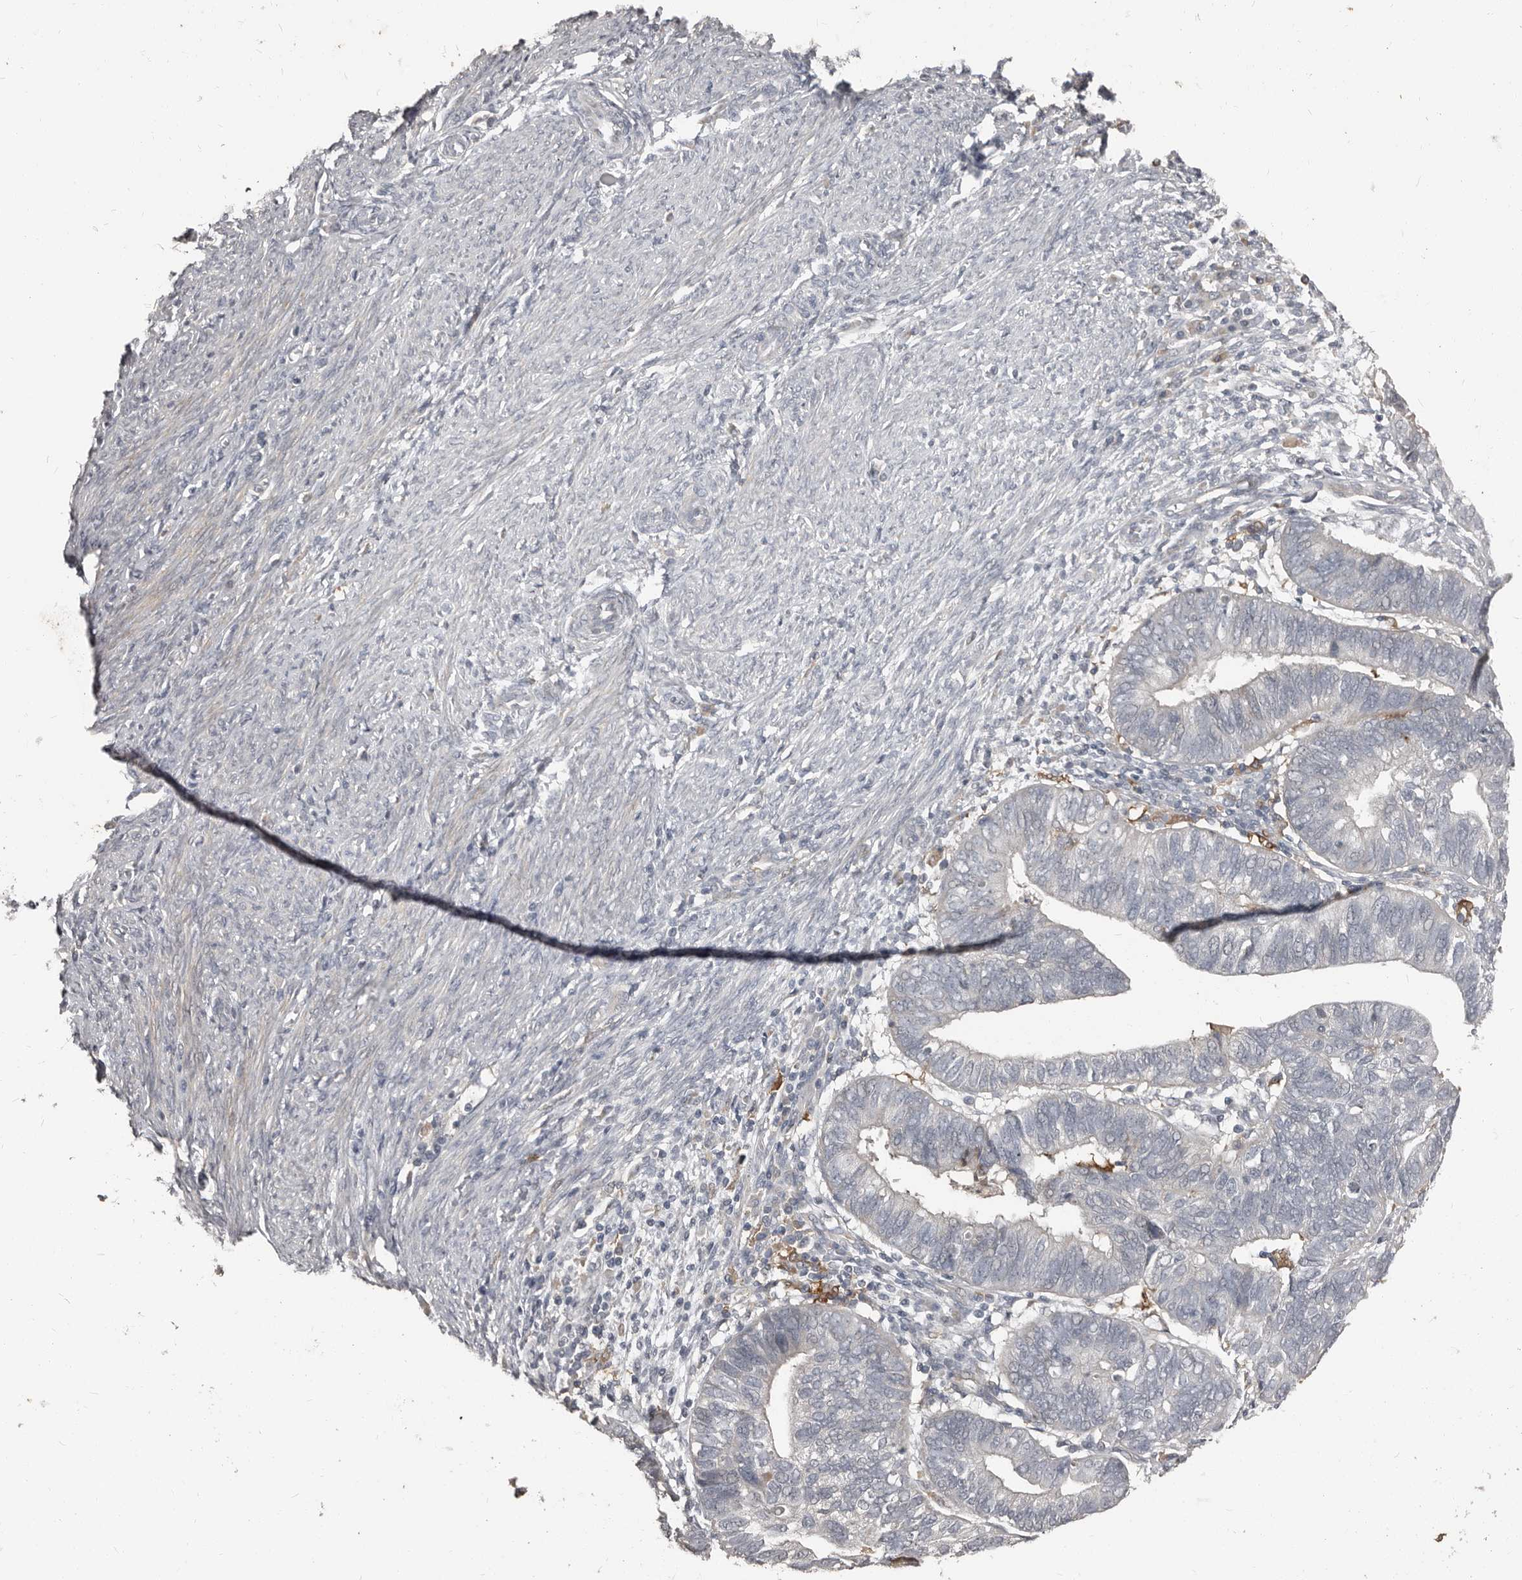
{"staining": {"intensity": "negative", "quantity": "none", "location": "none"}, "tissue": "endometrial cancer", "cell_type": "Tumor cells", "image_type": "cancer", "snomed": [{"axis": "morphology", "description": "Adenocarcinoma, NOS"}, {"axis": "topography", "description": "Uterus"}], "caption": "DAB (3,3'-diaminobenzidine) immunohistochemical staining of human endometrial adenocarcinoma demonstrates no significant expression in tumor cells.", "gene": "KCNJ8", "patient": {"sex": "female", "age": 77}}